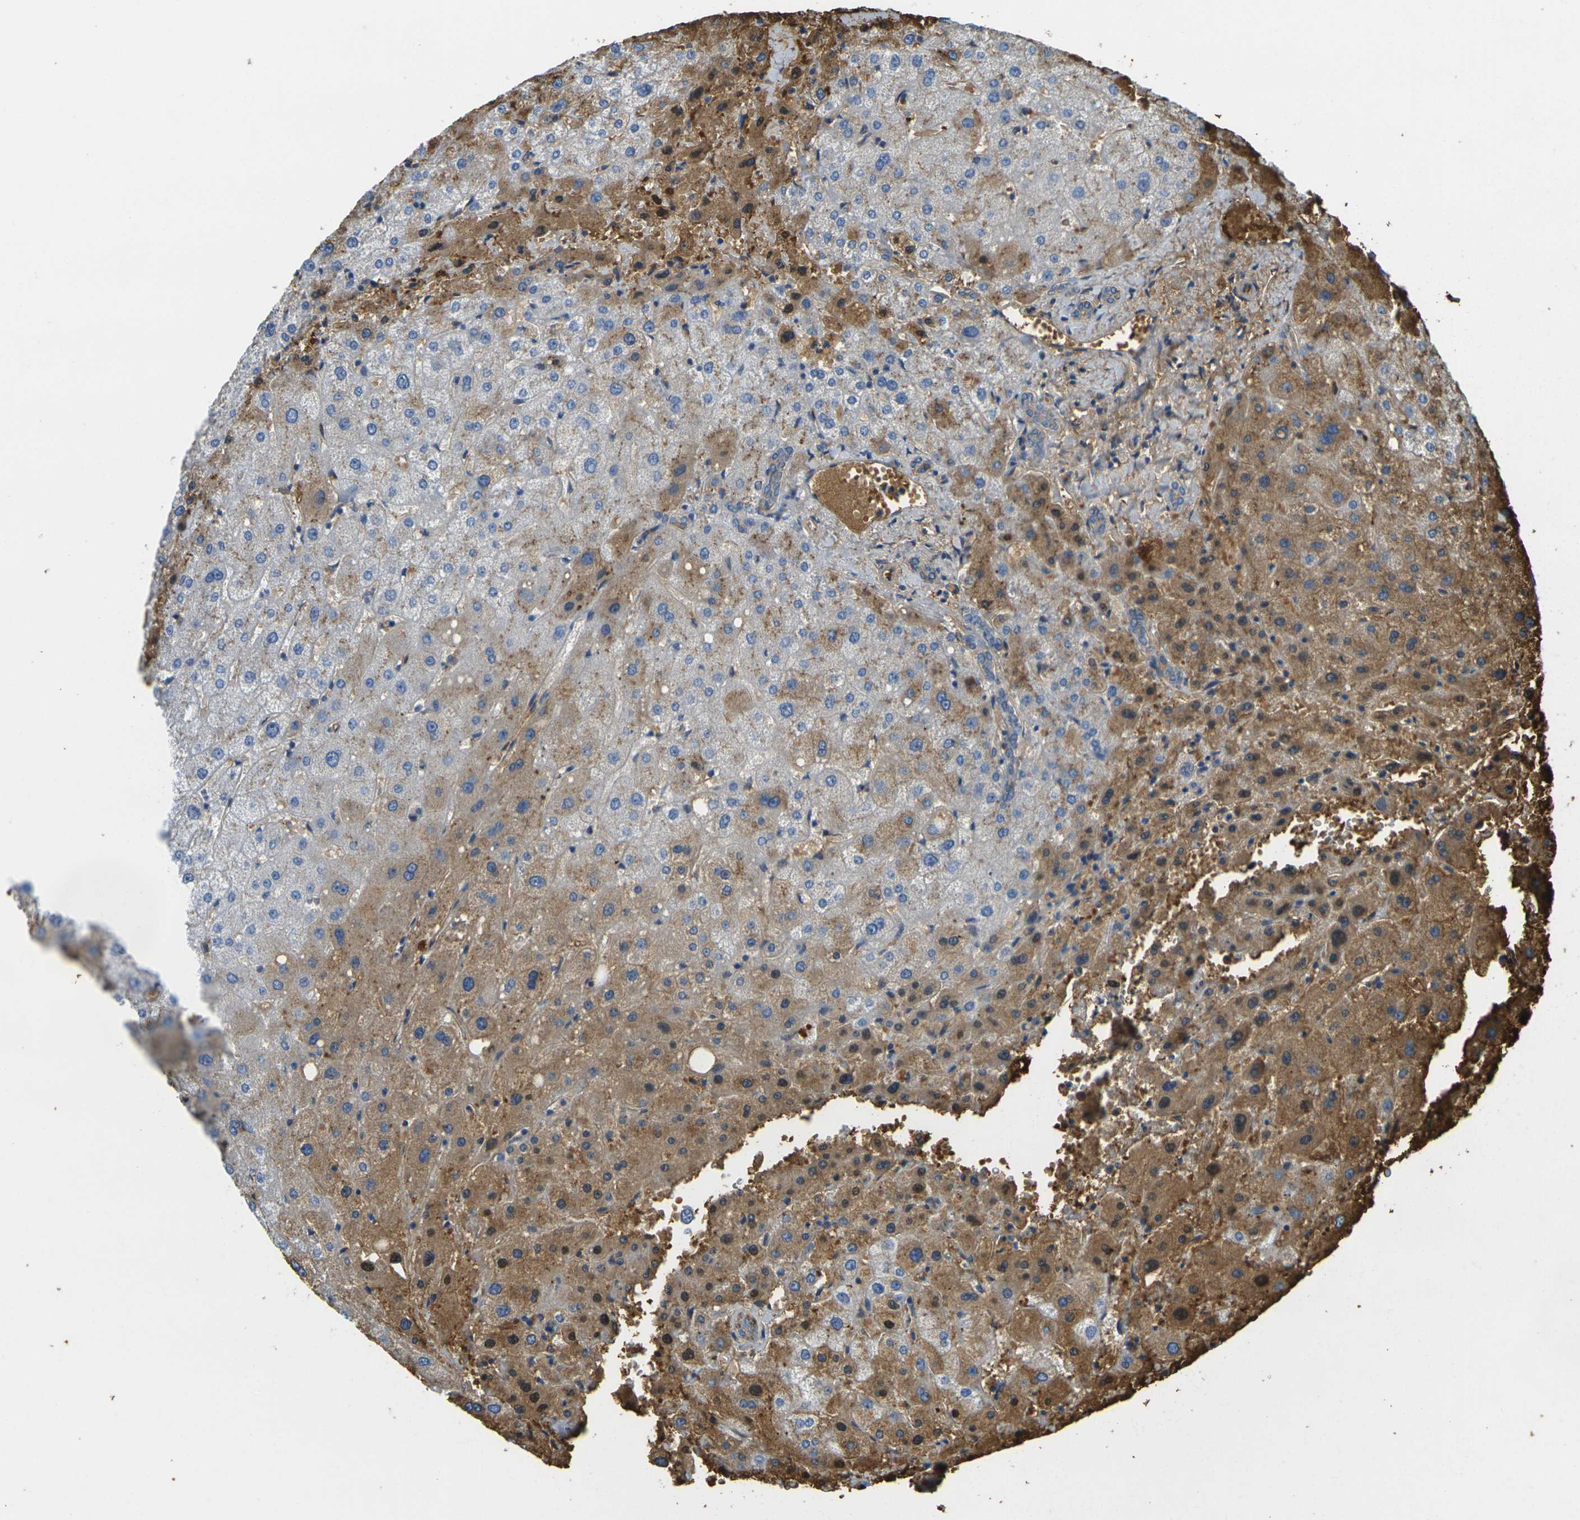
{"staining": {"intensity": "weak", "quantity": ">75%", "location": "cytoplasmic/membranous"}, "tissue": "liver", "cell_type": "Cholangiocytes", "image_type": "normal", "snomed": [{"axis": "morphology", "description": "Normal tissue, NOS"}, {"axis": "topography", "description": "Liver"}], "caption": "A micrograph of human liver stained for a protein reveals weak cytoplasmic/membranous brown staining in cholangiocytes. (Stains: DAB (3,3'-diaminobenzidine) in brown, nuclei in blue, Microscopy: brightfield microscopy at high magnification).", "gene": "PLCD1", "patient": {"sex": "male", "age": 73}}